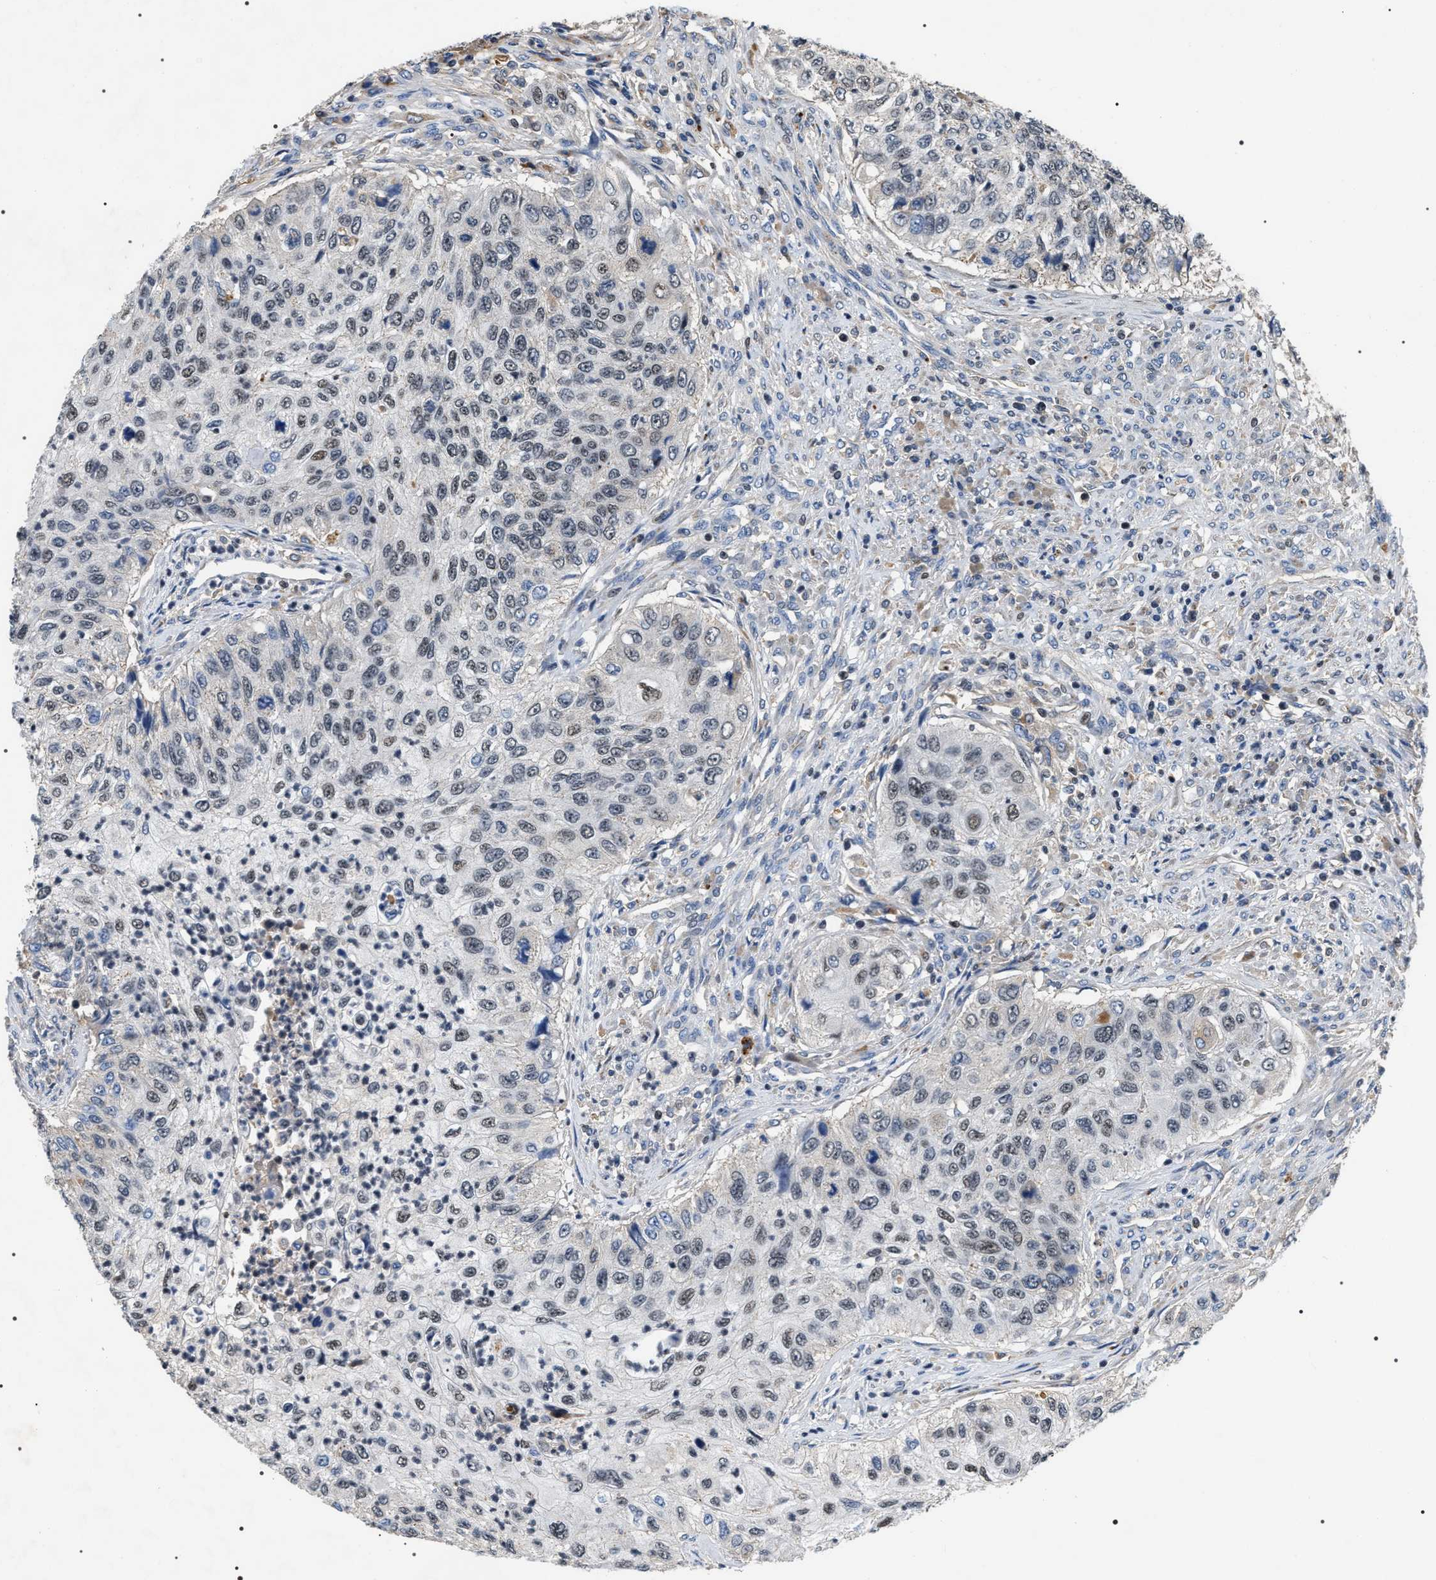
{"staining": {"intensity": "weak", "quantity": "25%-75%", "location": "nuclear"}, "tissue": "urothelial cancer", "cell_type": "Tumor cells", "image_type": "cancer", "snomed": [{"axis": "morphology", "description": "Urothelial carcinoma, High grade"}, {"axis": "topography", "description": "Urinary bladder"}], "caption": "This micrograph reveals urothelial carcinoma (high-grade) stained with IHC to label a protein in brown. The nuclear of tumor cells show weak positivity for the protein. Nuclei are counter-stained blue.", "gene": "C7orf25", "patient": {"sex": "female", "age": 60}}